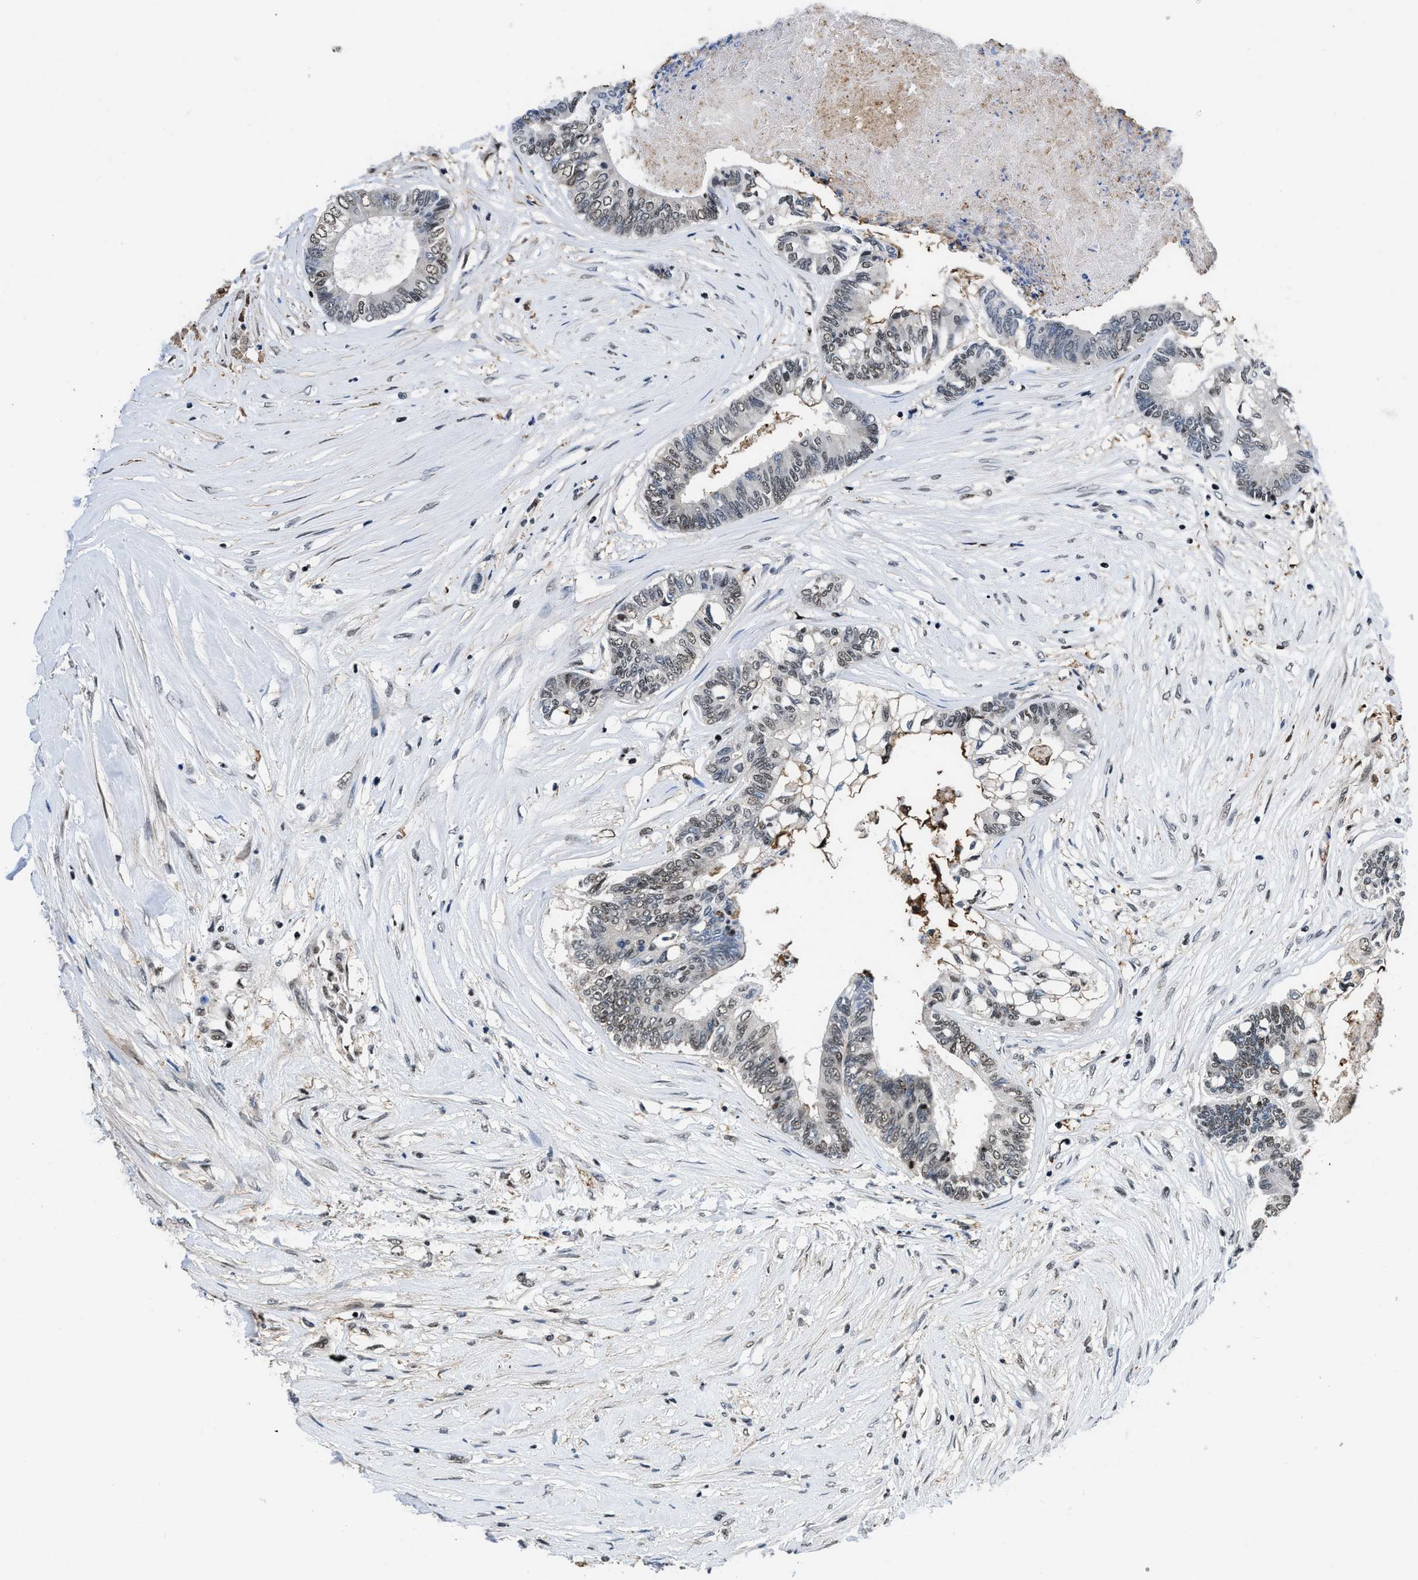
{"staining": {"intensity": "moderate", "quantity": "25%-75%", "location": "nuclear"}, "tissue": "colorectal cancer", "cell_type": "Tumor cells", "image_type": "cancer", "snomed": [{"axis": "morphology", "description": "Adenocarcinoma, NOS"}, {"axis": "topography", "description": "Rectum"}], "caption": "This micrograph reveals immunohistochemistry staining of human colorectal cancer (adenocarcinoma), with medium moderate nuclear positivity in about 25%-75% of tumor cells.", "gene": "HNRNPH2", "patient": {"sex": "male", "age": 63}}